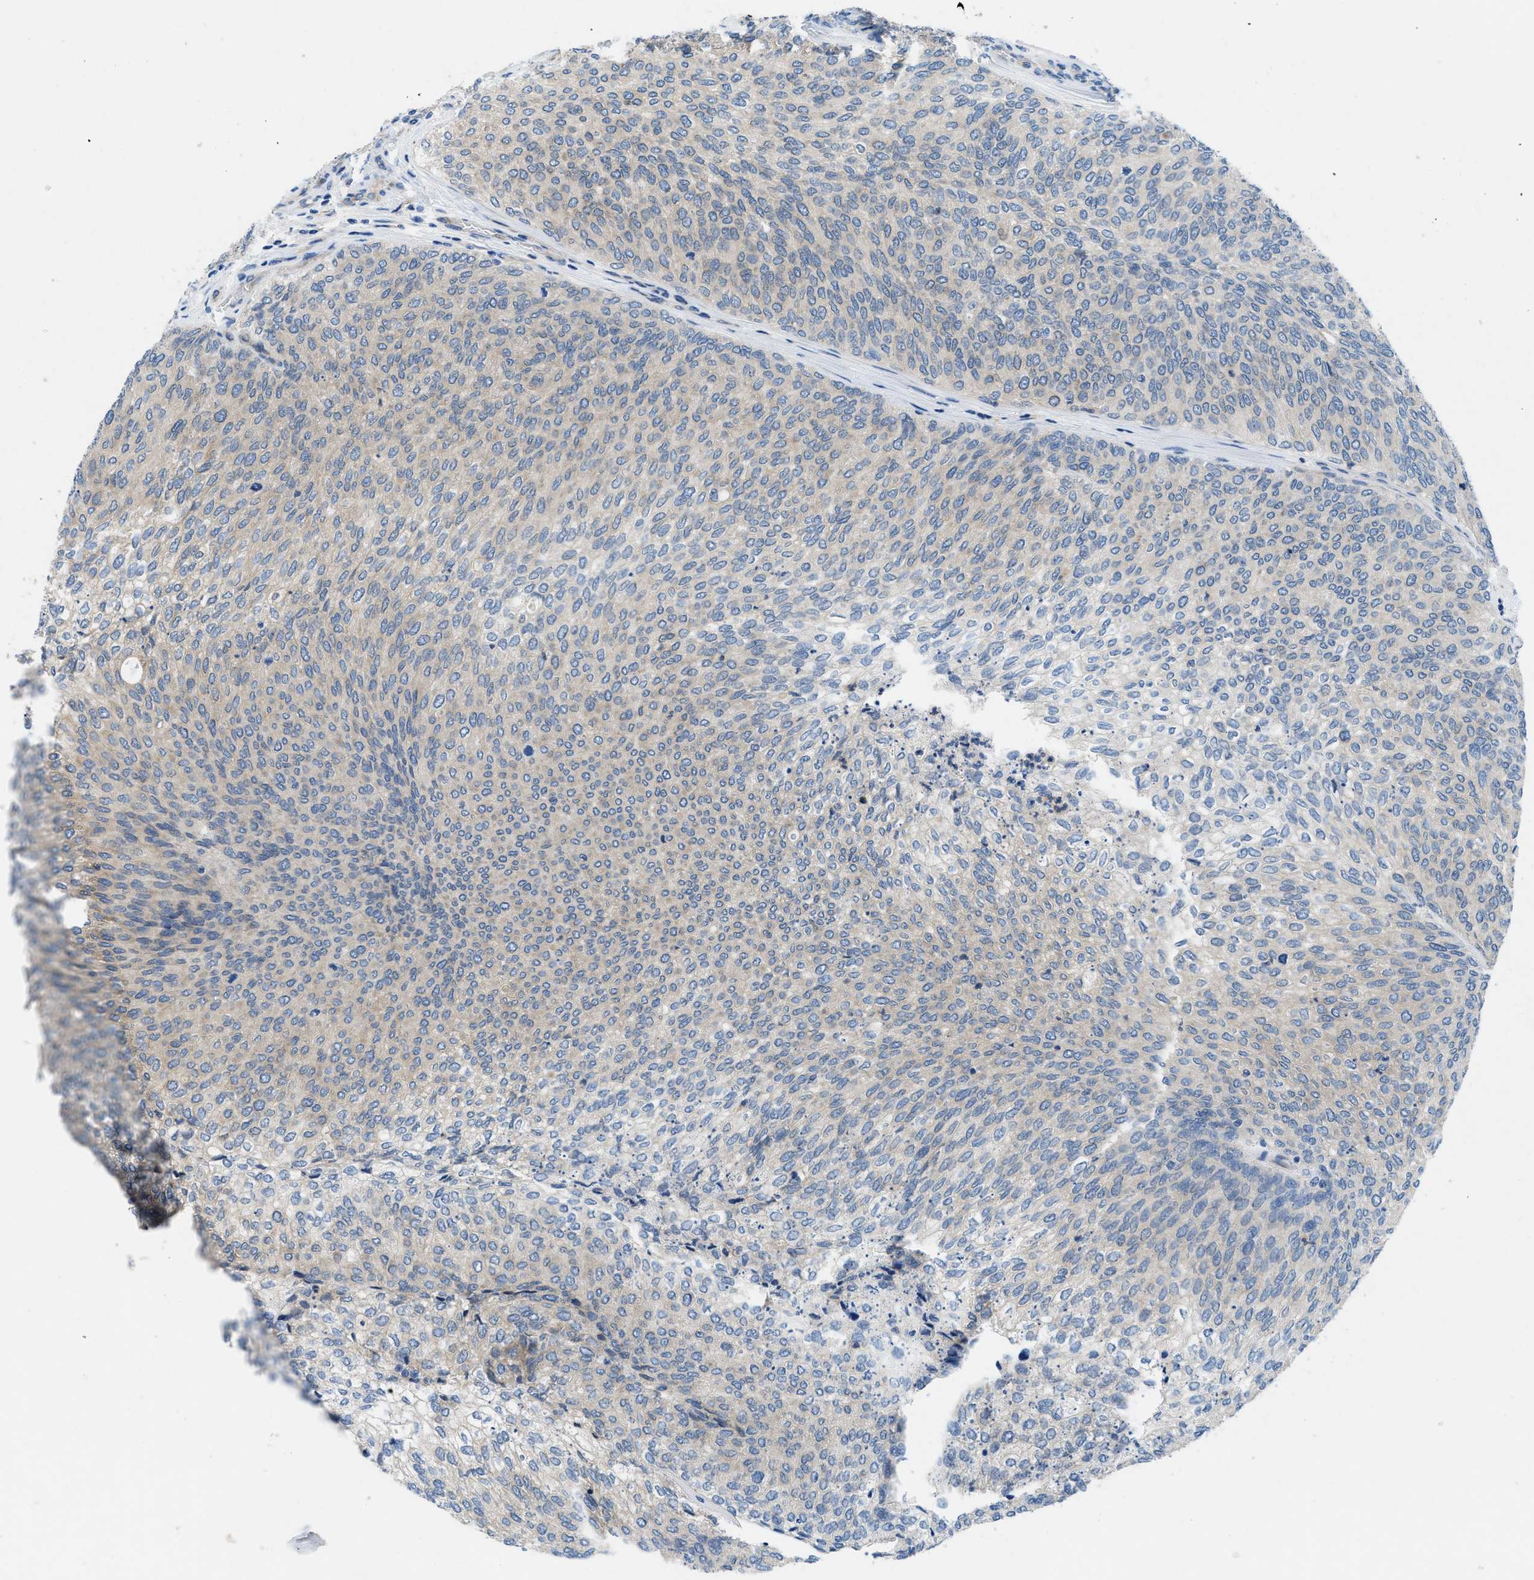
{"staining": {"intensity": "negative", "quantity": "none", "location": "none"}, "tissue": "urothelial cancer", "cell_type": "Tumor cells", "image_type": "cancer", "snomed": [{"axis": "morphology", "description": "Urothelial carcinoma, Low grade"}, {"axis": "topography", "description": "Urinary bladder"}], "caption": "A high-resolution micrograph shows immunohistochemistry (IHC) staining of low-grade urothelial carcinoma, which exhibits no significant expression in tumor cells.", "gene": "PGR", "patient": {"sex": "female", "age": 79}}